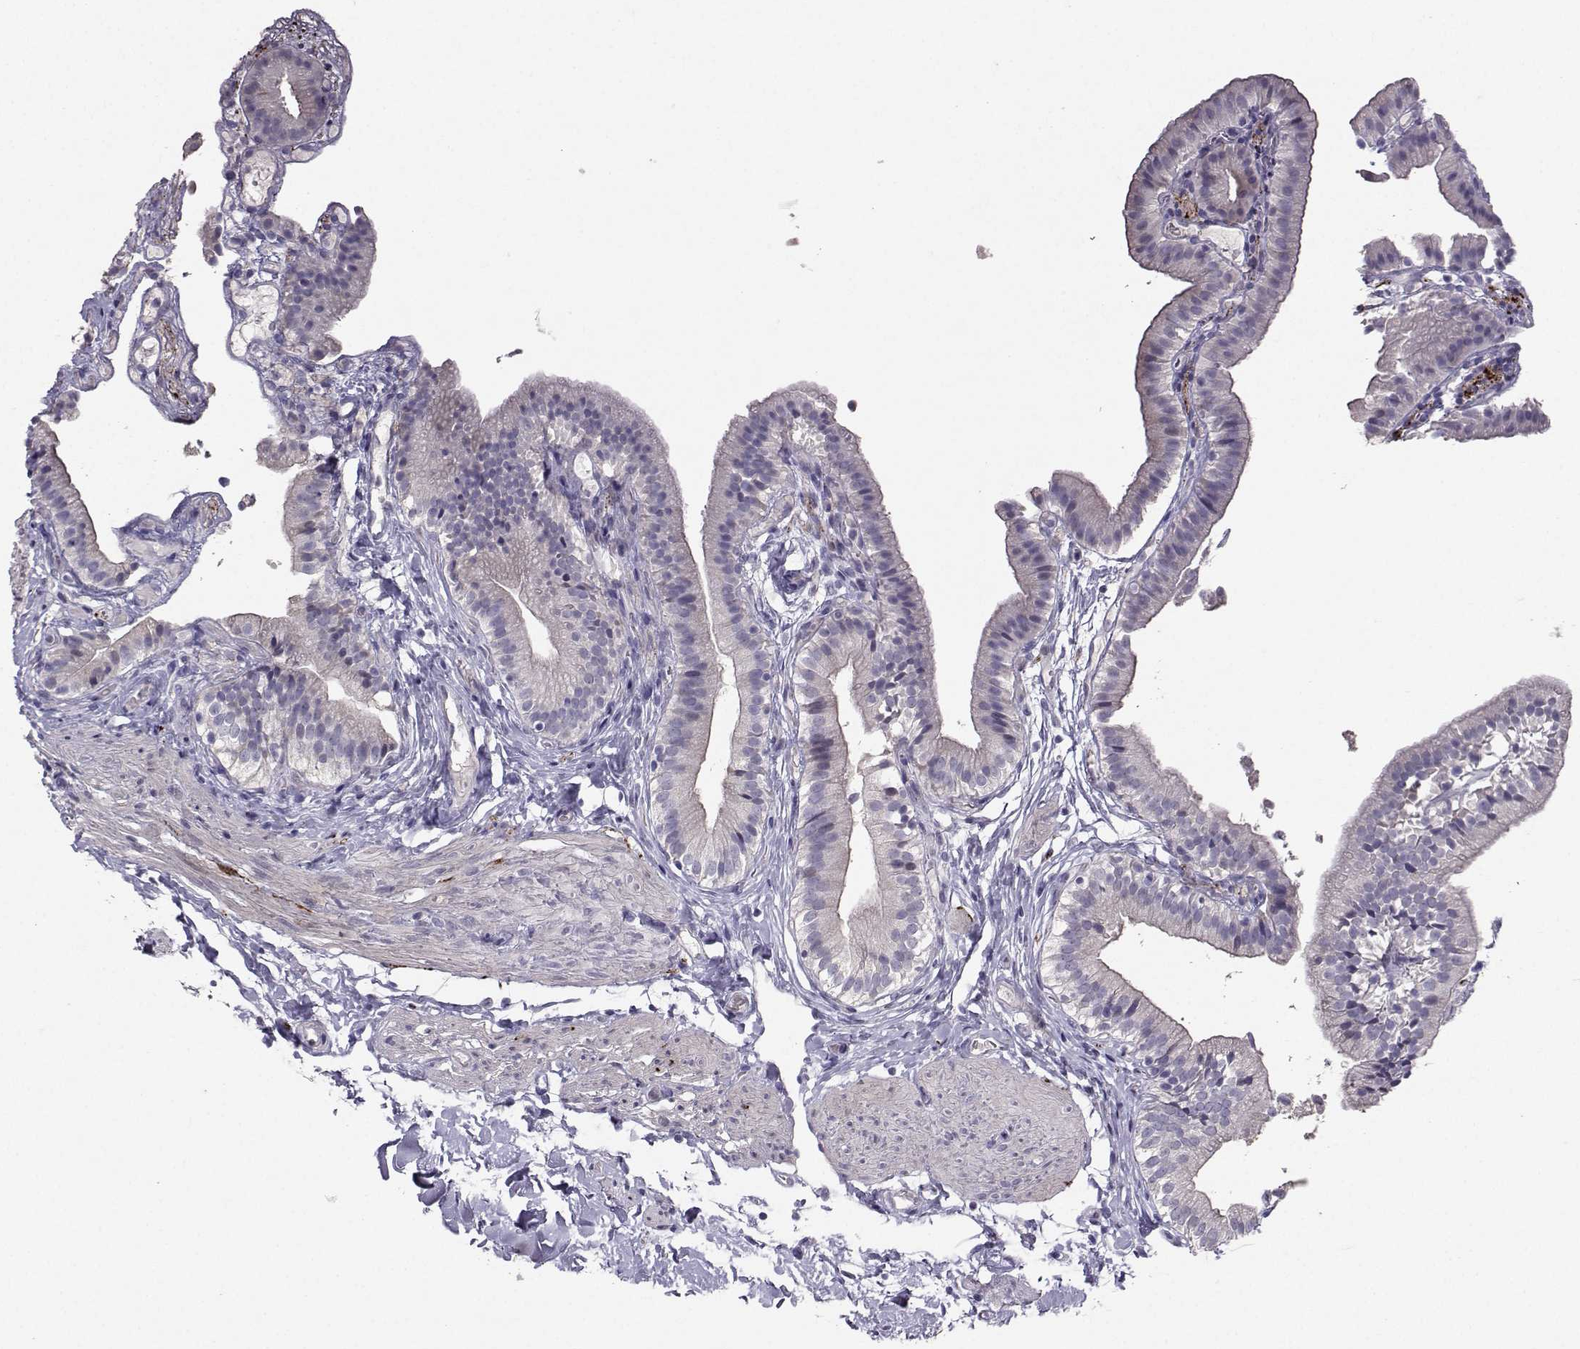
{"staining": {"intensity": "weak", "quantity": "<25%", "location": "cytoplasmic/membranous"}, "tissue": "gallbladder", "cell_type": "Glandular cells", "image_type": "normal", "snomed": [{"axis": "morphology", "description": "Normal tissue, NOS"}, {"axis": "topography", "description": "Gallbladder"}], "caption": "An IHC histopathology image of benign gallbladder is shown. There is no staining in glandular cells of gallbladder. Nuclei are stained in blue.", "gene": "CARTPT", "patient": {"sex": "female", "age": 47}}